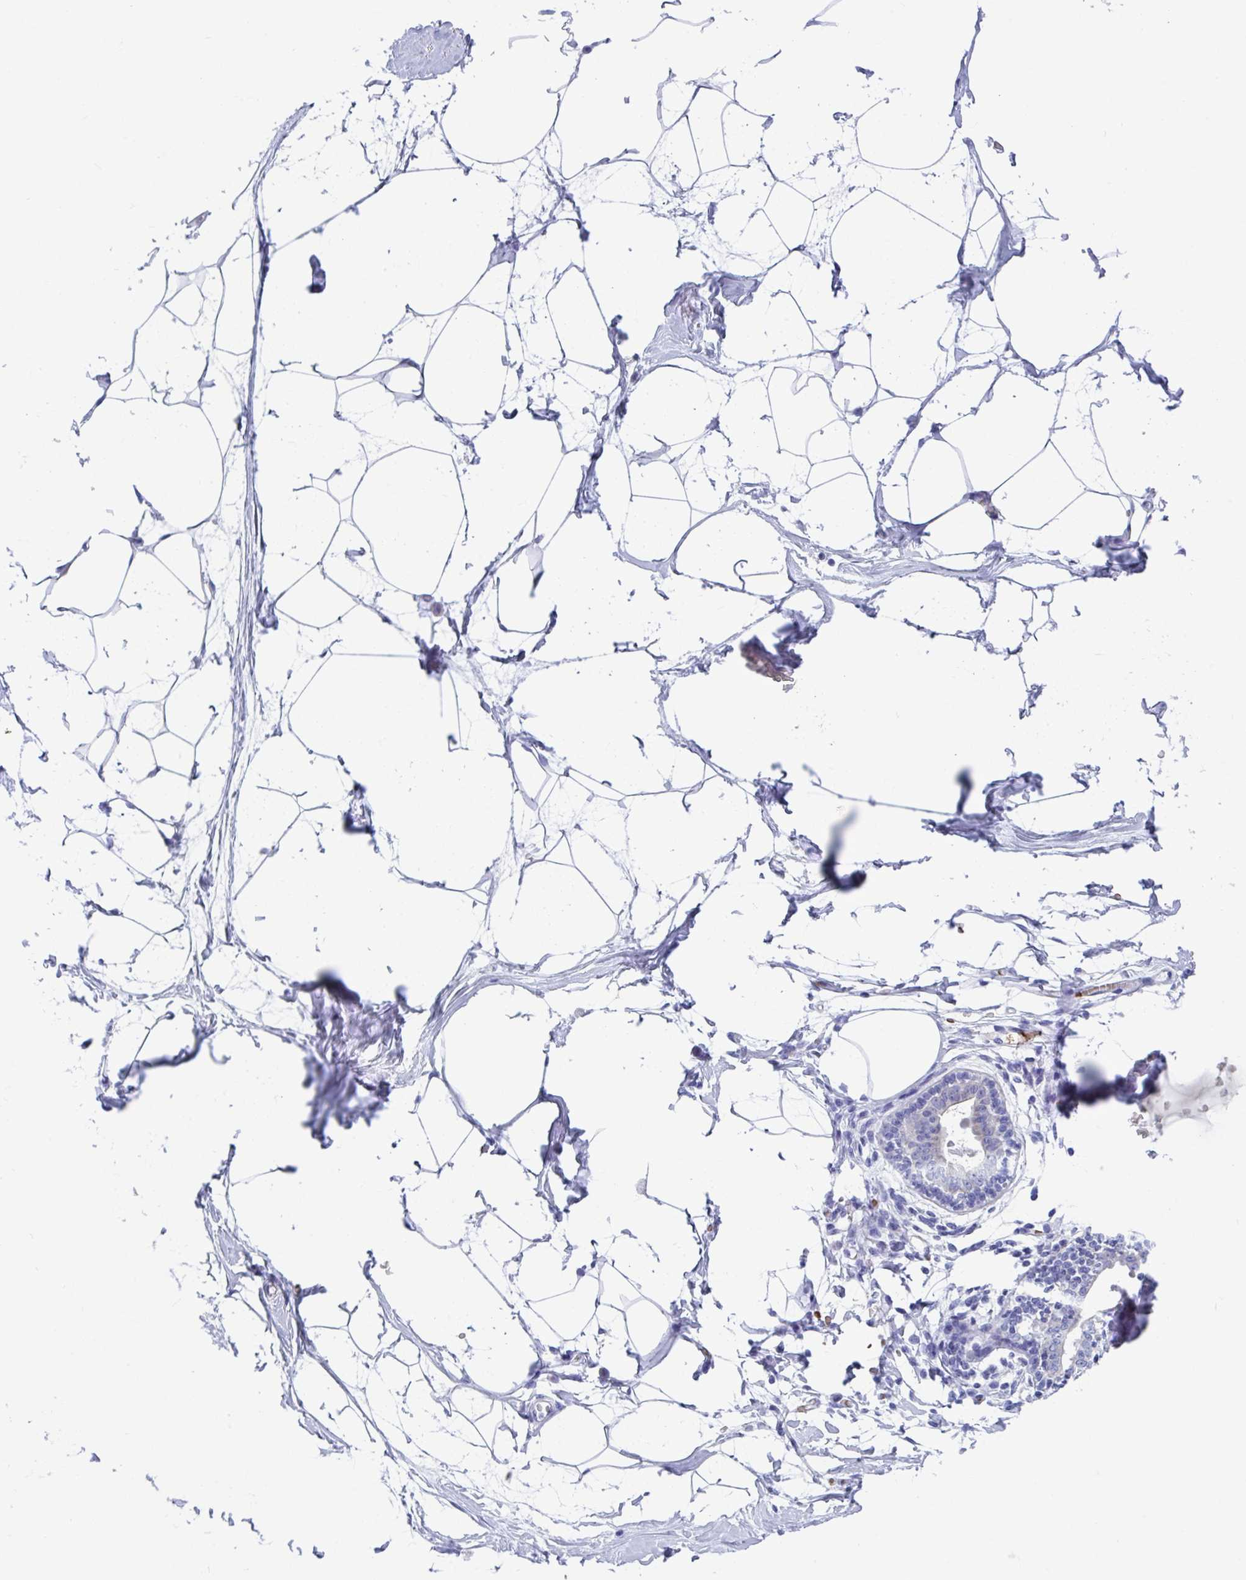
{"staining": {"intensity": "negative", "quantity": "none", "location": "none"}, "tissue": "breast", "cell_type": "Adipocytes", "image_type": "normal", "snomed": [{"axis": "morphology", "description": "Normal tissue, NOS"}, {"axis": "topography", "description": "Breast"}], "caption": "Breast was stained to show a protein in brown. There is no significant staining in adipocytes.", "gene": "TTC30A", "patient": {"sex": "female", "age": 45}}